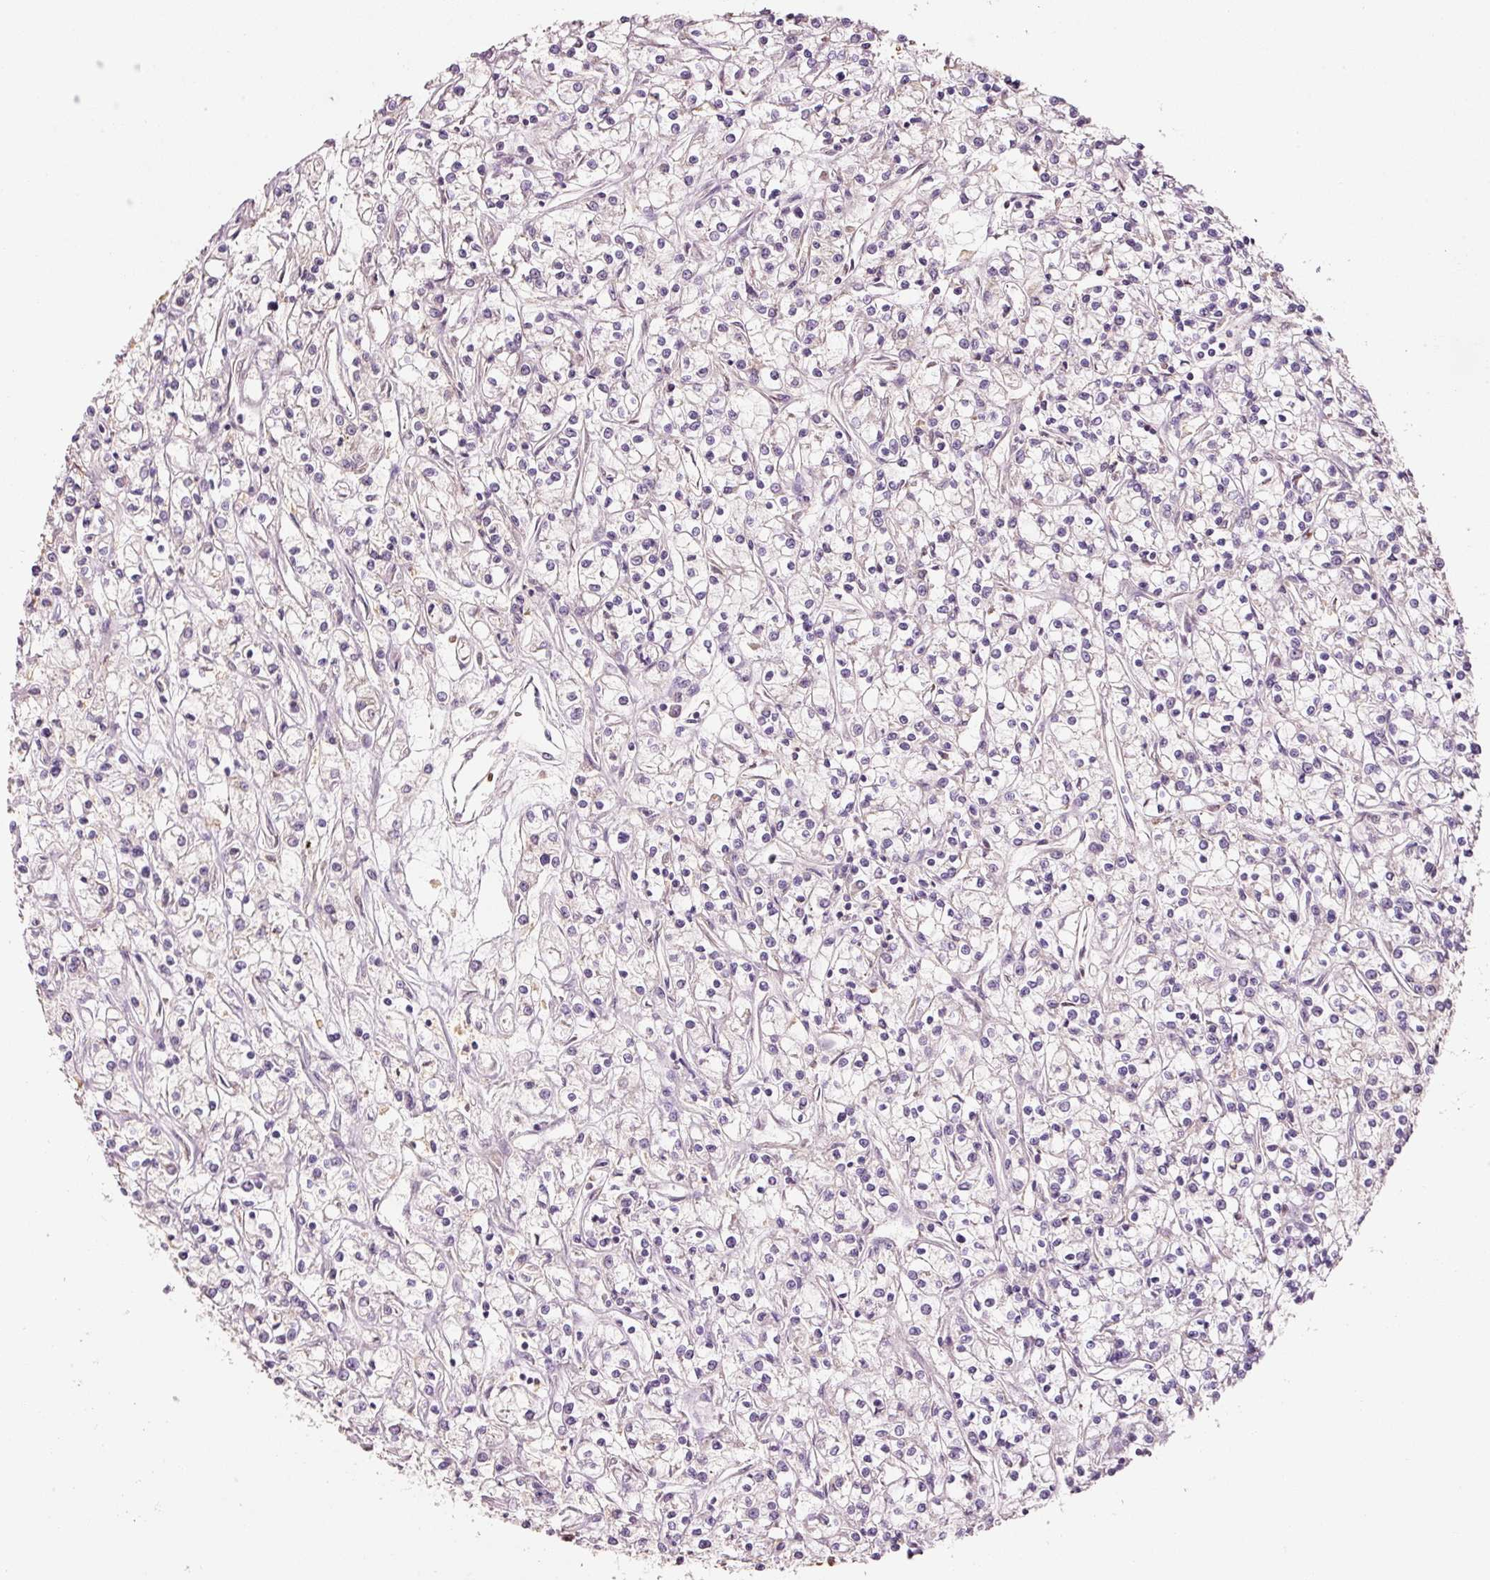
{"staining": {"intensity": "negative", "quantity": "none", "location": "none"}, "tissue": "renal cancer", "cell_type": "Tumor cells", "image_type": "cancer", "snomed": [{"axis": "morphology", "description": "Adenocarcinoma, NOS"}, {"axis": "topography", "description": "Kidney"}], "caption": "Renal cancer stained for a protein using IHC shows no positivity tumor cells.", "gene": "ZNF460", "patient": {"sex": "female", "age": 59}}